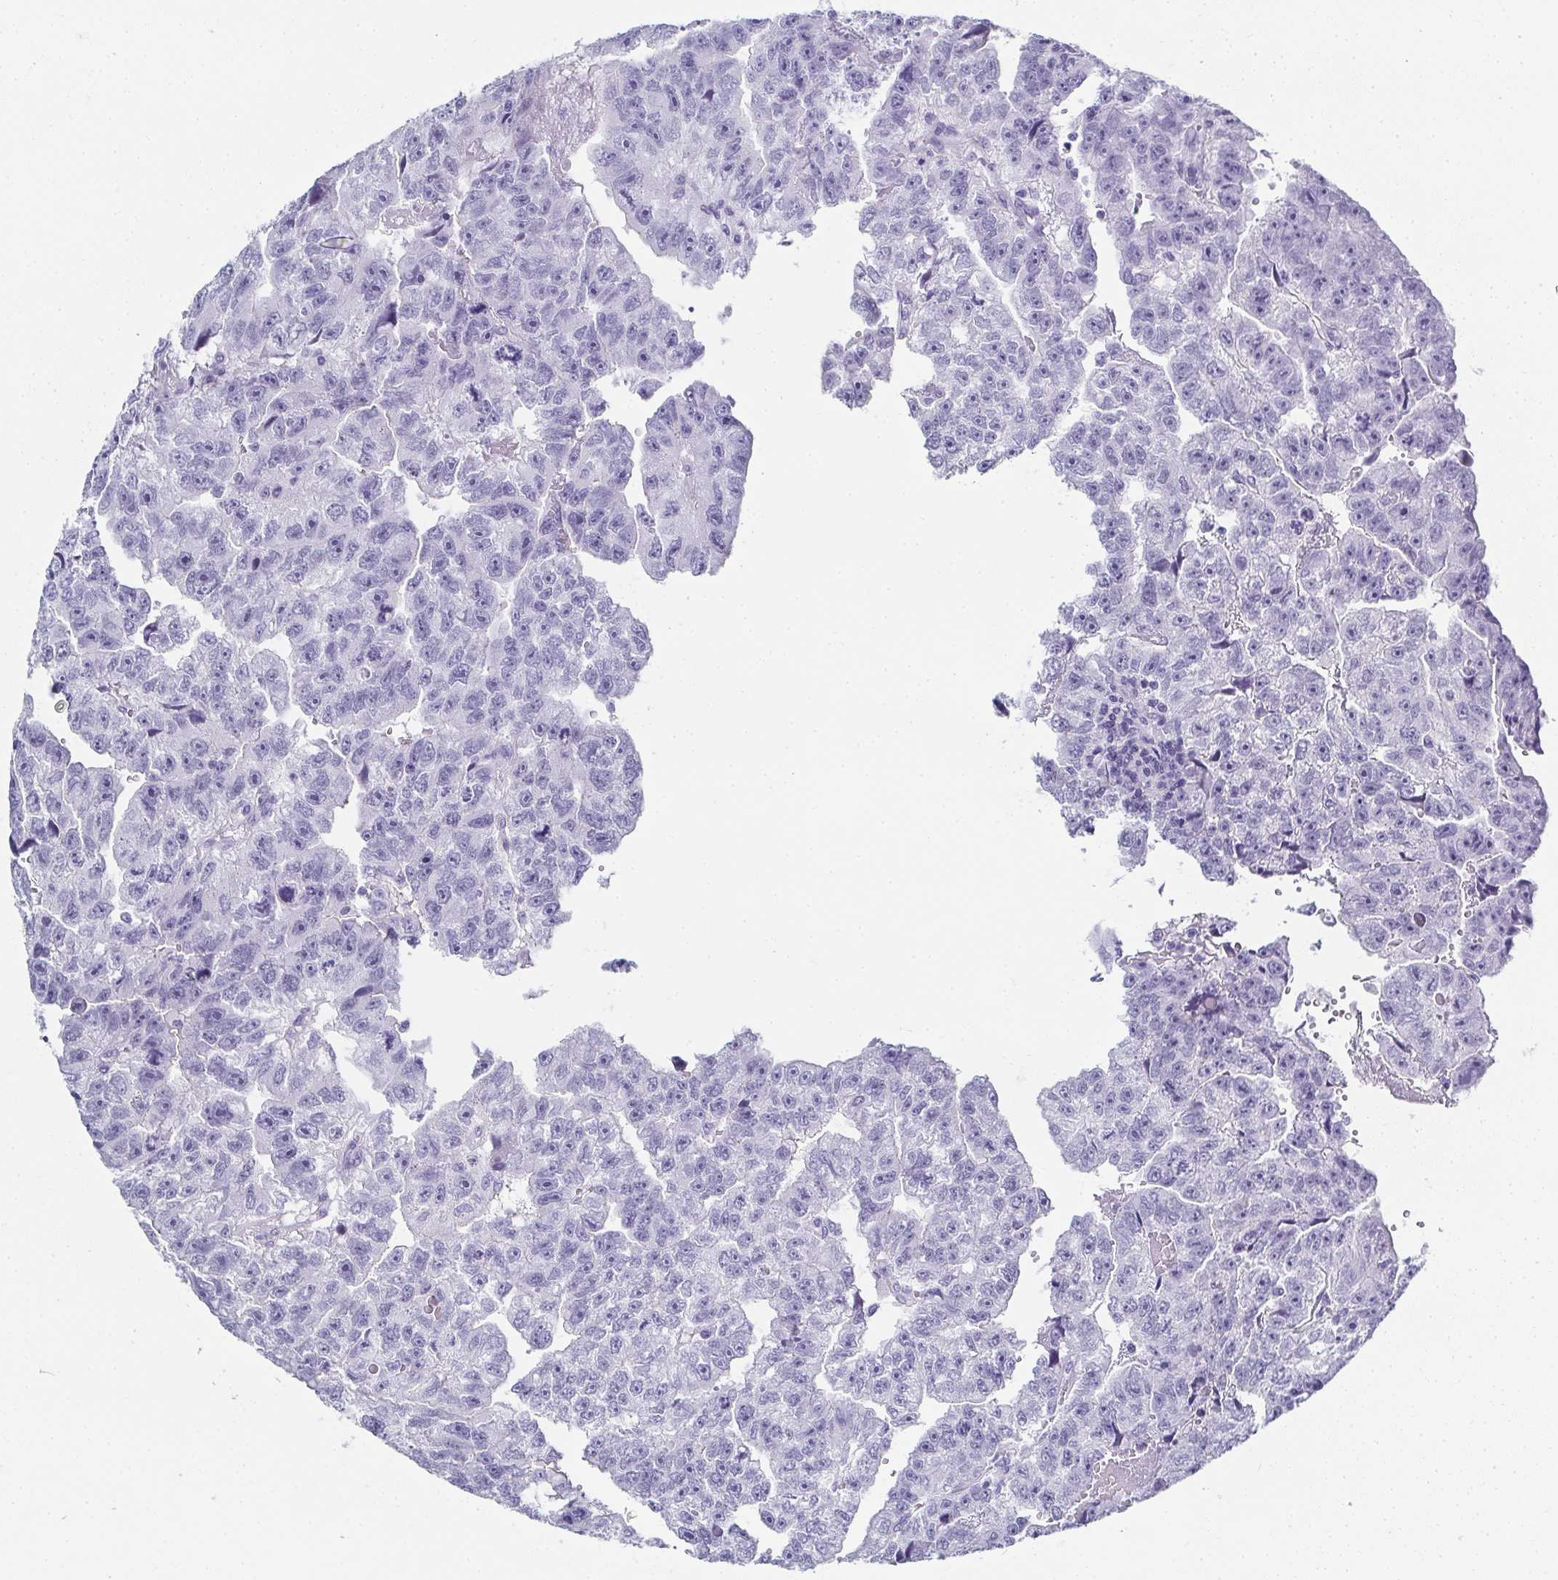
{"staining": {"intensity": "negative", "quantity": "none", "location": "none"}, "tissue": "testis cancer", "cell_type": "Tumor cells", "image_type": "cancer", "snomed": [{"axis": "morphology", "description": "Carcinoma, Embryonal, NOS"}, {"axis": "topography", "description": "Testis"}], "caption": "The immunohistochemistry micrograph has no significant staining in tumor cells of testis cancer (embryonal carcinoma) tissue.", "gene": "SYCP1", "patient": {"sex": "male", "age": 20}}